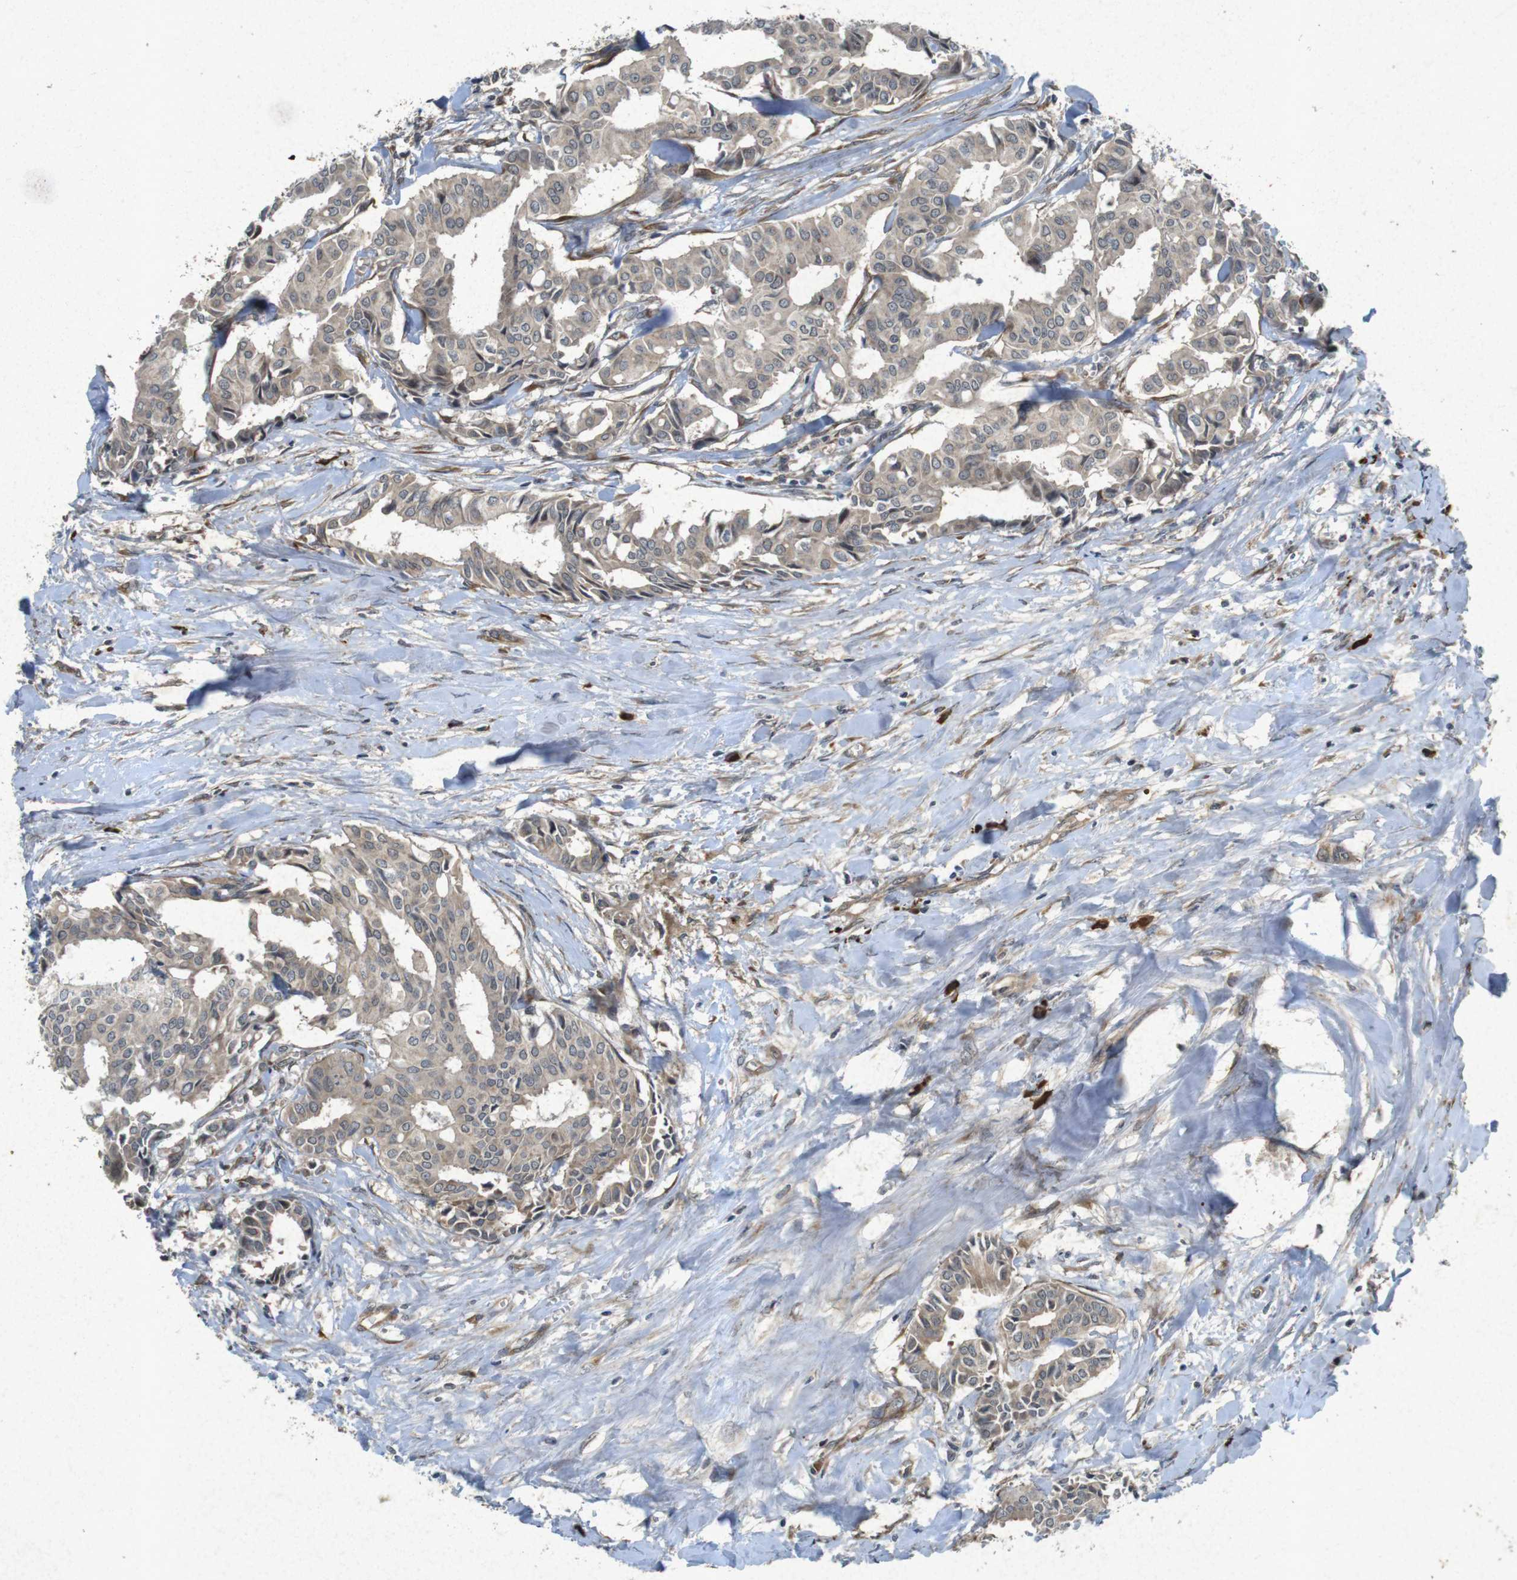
{"staining": {"intensity": "weak", "quantity": ">75%", "location": "cytoplasmic/membranous"}, "tissue": "head and neck cancer", "cell_type": "Tumor cells", "image_type": "cancer", "snomed": [{"axis": "morphology", "description": "Adenocarcinoma, NOS"}, {"axis": "topography", "description": "Salivary gland"}, {"axis": "topography", "description": "Head-Neck"}], "caption": "IHC image of human head and neck cancer stained for a protein (brown), which shows low levels of weak cytoplasmic/membranous staining in approximately >75% of tumor cells.", "gene": "FLCN", "patient": {"sex": "female", "age": 59}}